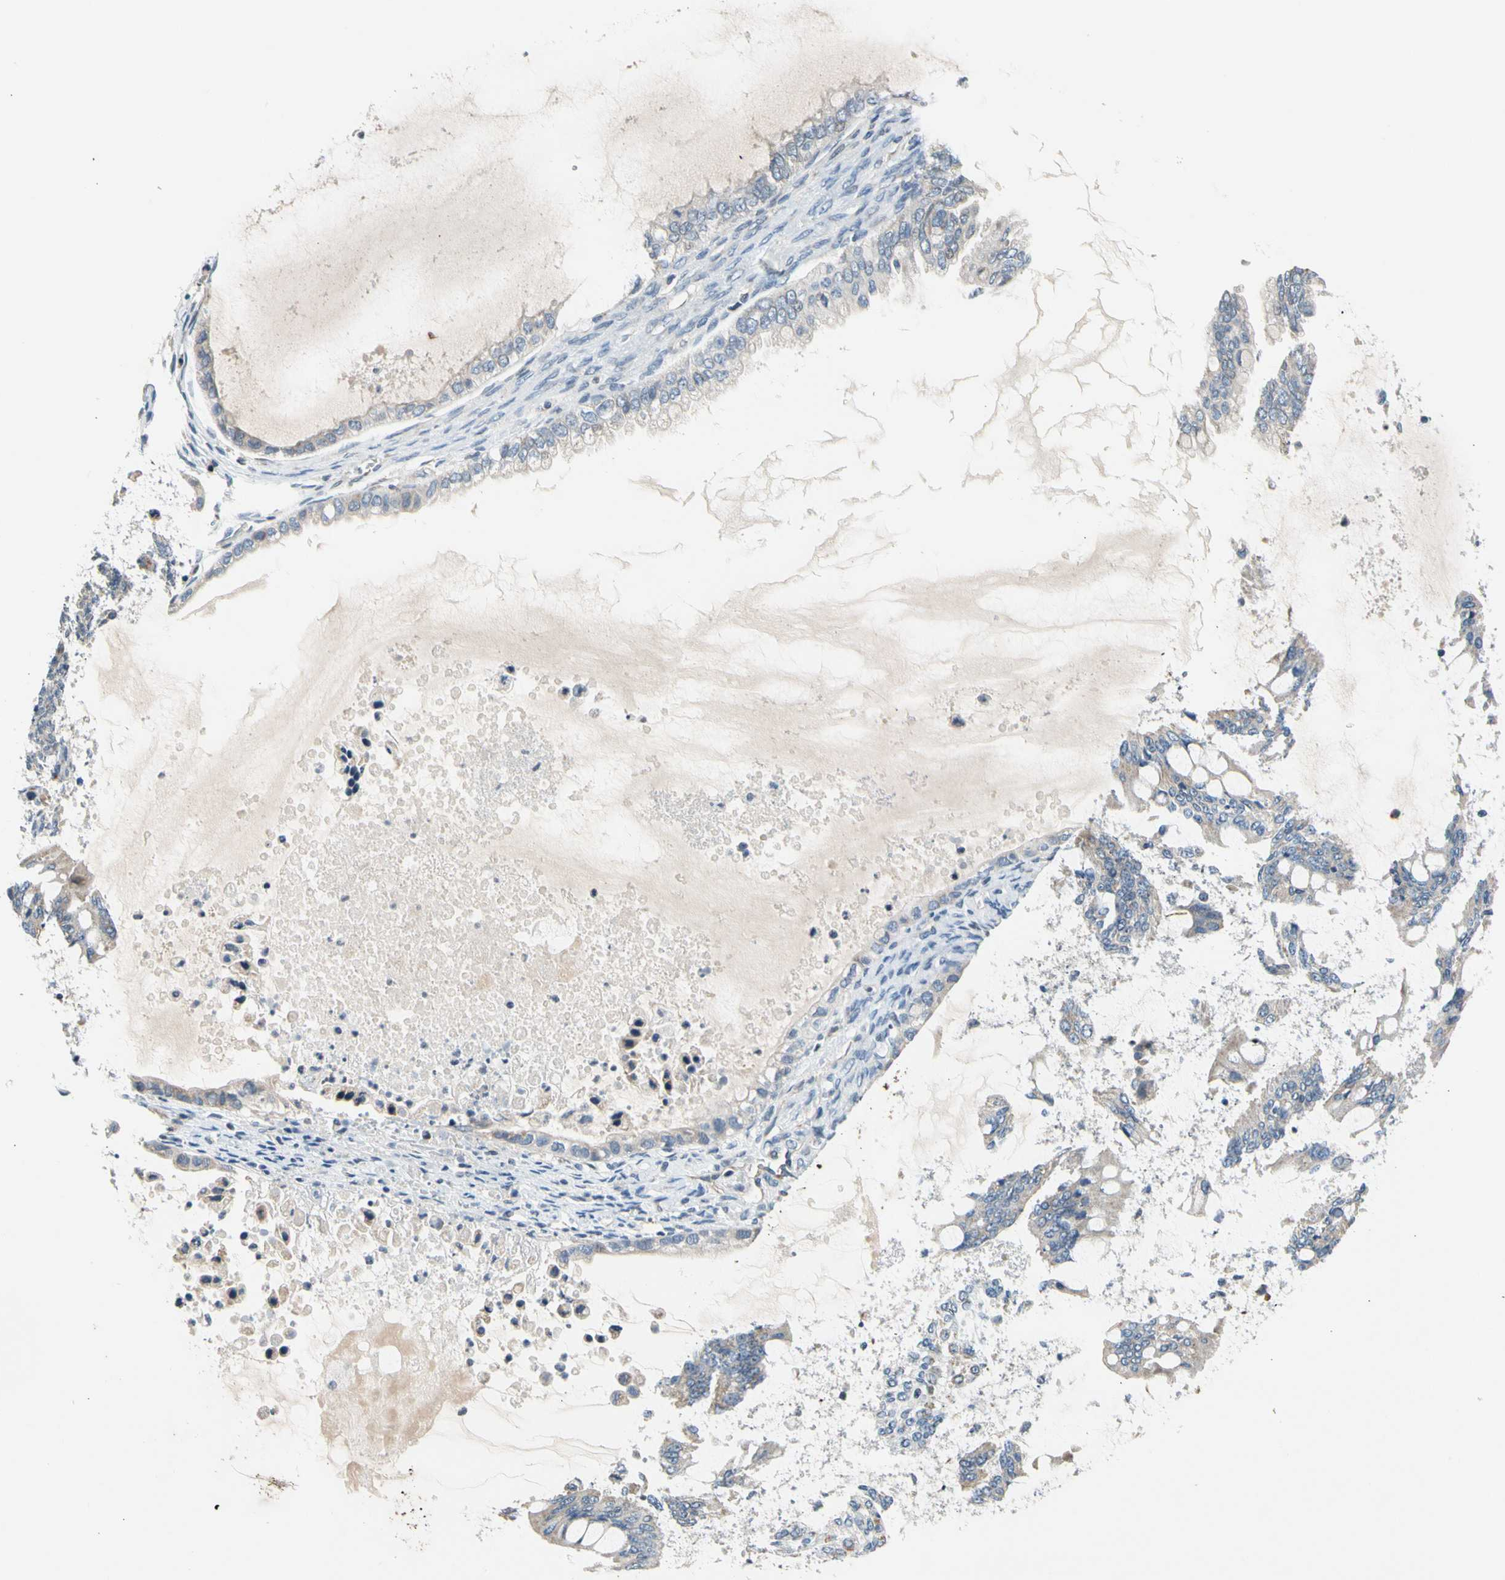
{"staining": {"intensity": "weak", "quantity": "25%-75%", "location": "cytoplasmic/membranous"}, "tissue": "ovarian cancer", "cell_type": "Tumor cells", "image_type": "cancer", "snomed": [{"axis": "morphology", "description": "Cystadenocarcinoma, mucinous, NOS"}, {"axis": "topography", "description": "Ovary"}], "caption": "IHC micrograph of neoplastic tissue: human ovarian cancer (mucinous cystadenocarcinoma) stained using immunohistochemistry (IHC) demonstrates low levels of weak protein expression localized specifically in the cytoplasmic/membranous of tumor cells, appearing as a cytoplasmic/membranous brown color.", "gene": "SOX30", "patient": {"sex": "female", "age": 80}}